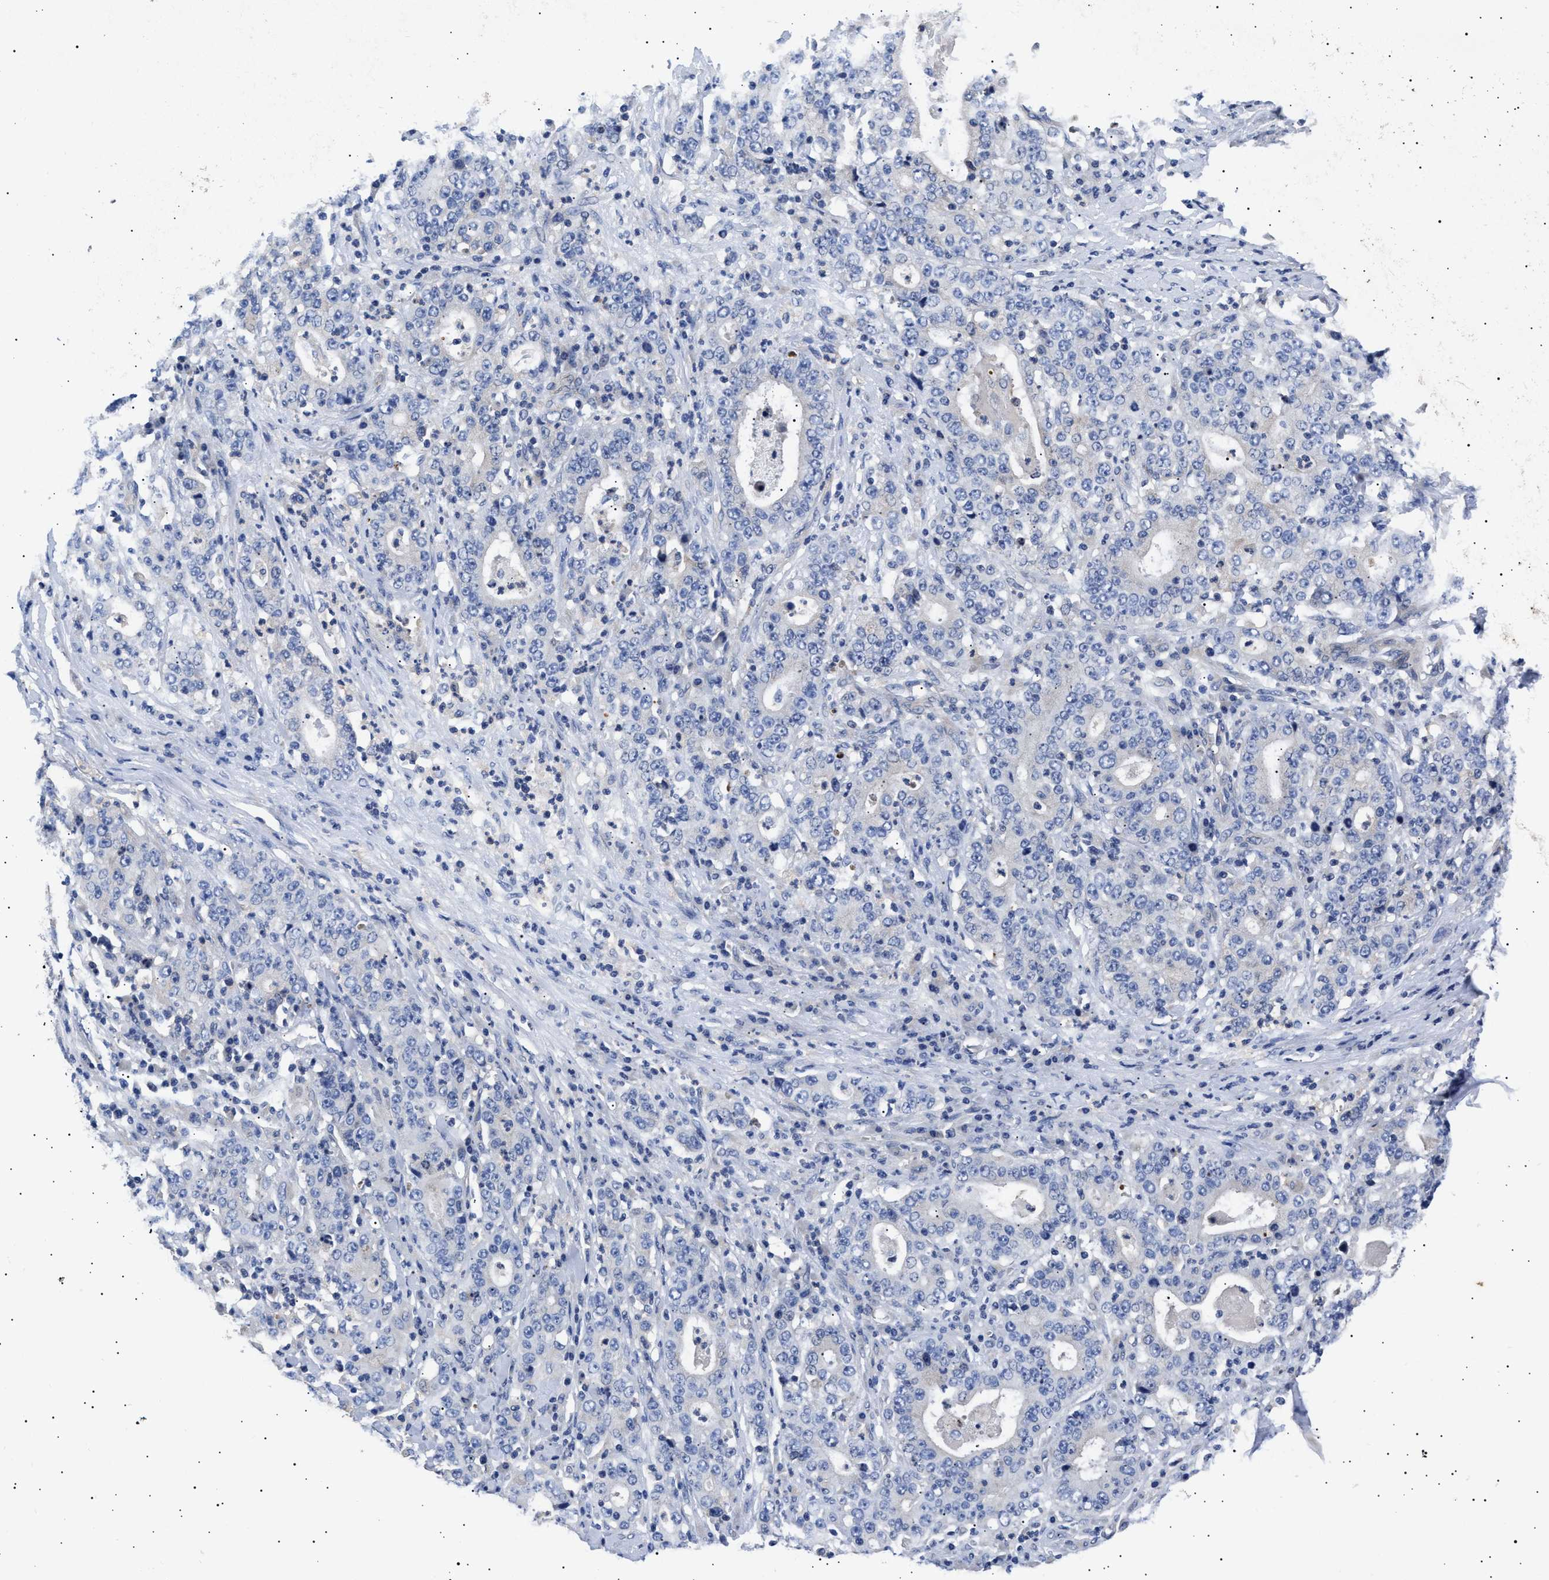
{"staining": {"intensity": "negative", "quantity": "none", "location": "none"}, "tissue": "stomach cancer", "cell_type": "Tumor cells", "image_type": "cancer", "snomed": [{"axis": "morphology", "description": "Normal tissue, NOS"}, {"axis": "morphology", "description": "Adenocarcinoma, NOS"}, {"axis": "topography", "description": "Stomach, upper"}, {"axis": "topography", "description": "Stomach"}], "caption": "DAB (3,3'-diaminobenzidine) immunohistochemical staining of adenocarcinoma (stomach) reveals no significant expression in tumor cells.", "gene": "HEMGN", "patient": {"sex": "male", "age": 59}}